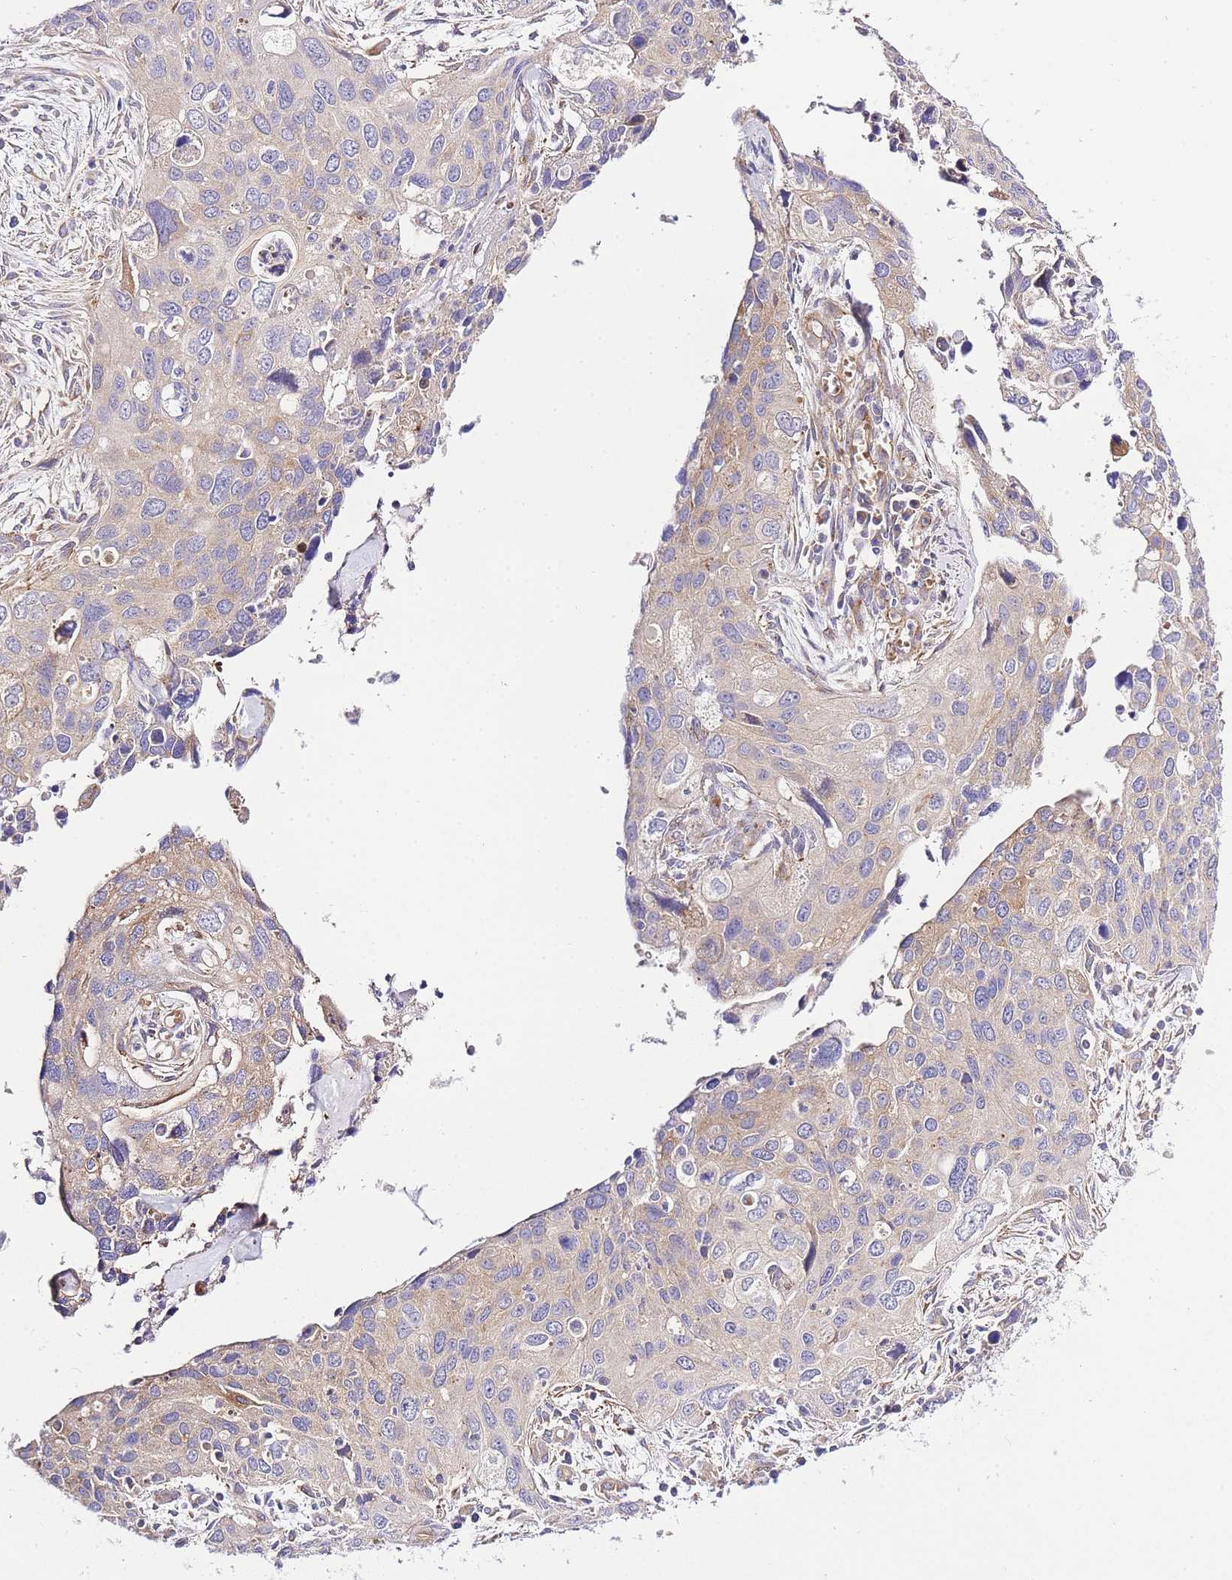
{"staining": {"intensity": "negative", "quantity": "none", "location": "none"}, "tissue": "cervical cancer", "cell_type": "Tumor cells", "image_type": "cancer", "snomed": [{"axis": "morphology", "description": "Squamous cell carcinoma, NOS"}, {"axis": "topography", "description": "Cervix"}], "caption": "The photomicrograph demonstrates no significant expression in tumor cells of cervical cancer (squamous cell carcinoma).", "gene": "INSYN2B", "patient": {"sex": "female", "age": 55}}